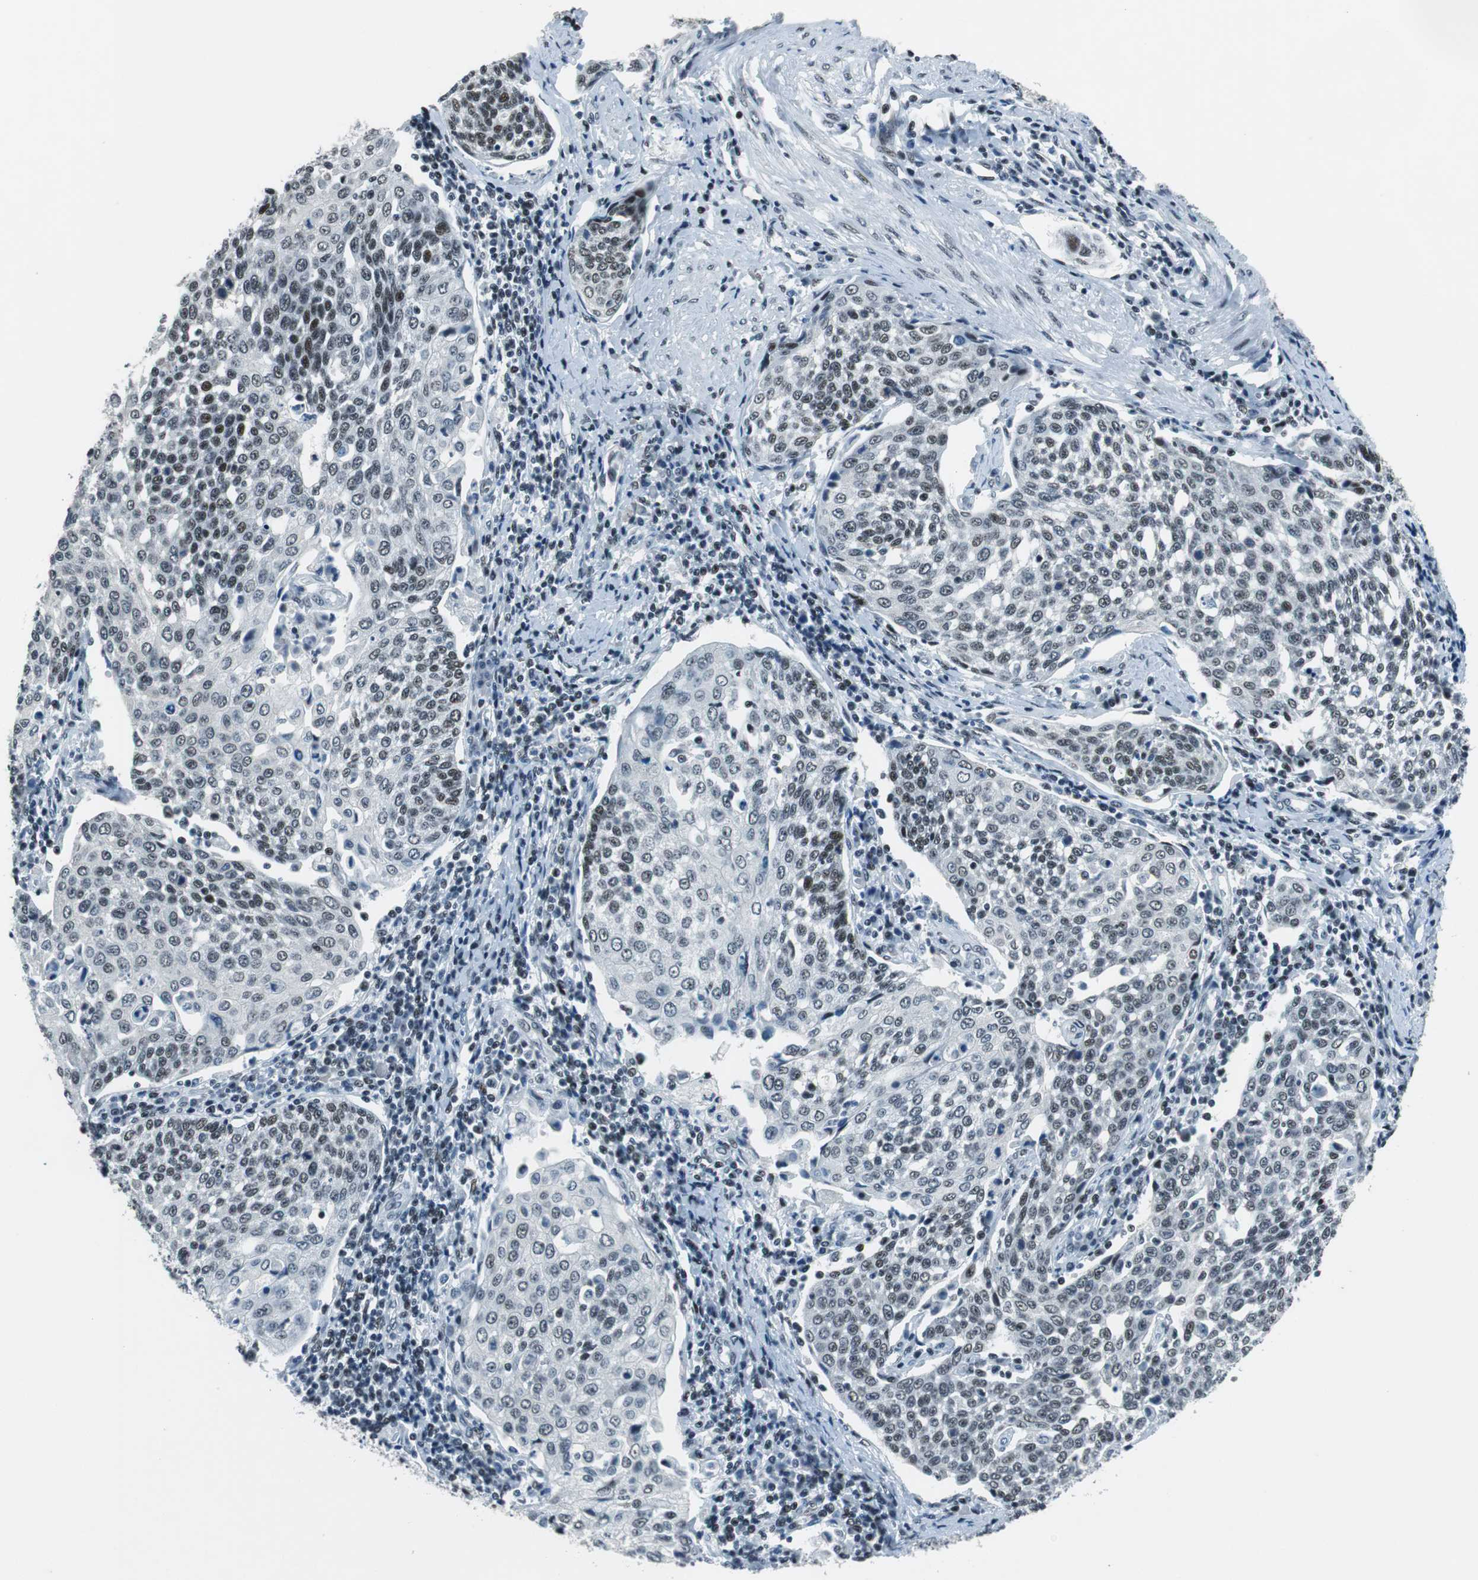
{"staining": {"intensity": "negative", "quantity": "none", "location": "none"}, "tissue": "cervical cancer", "cell_type": "Tumor cells", "image_type": "cancer", "snomed": [{"axis": "morphology", "description": "Squamous cell carcinoma, NOS"}, {"axis": "topography", "description": "Cervix"}], "caption": "DAB immunohistochemical staining of cervical cancer reveals no significant positivity in tumor cells.", "gene": "HDAC3", "patient": {"sex": "female", "age": 34}}